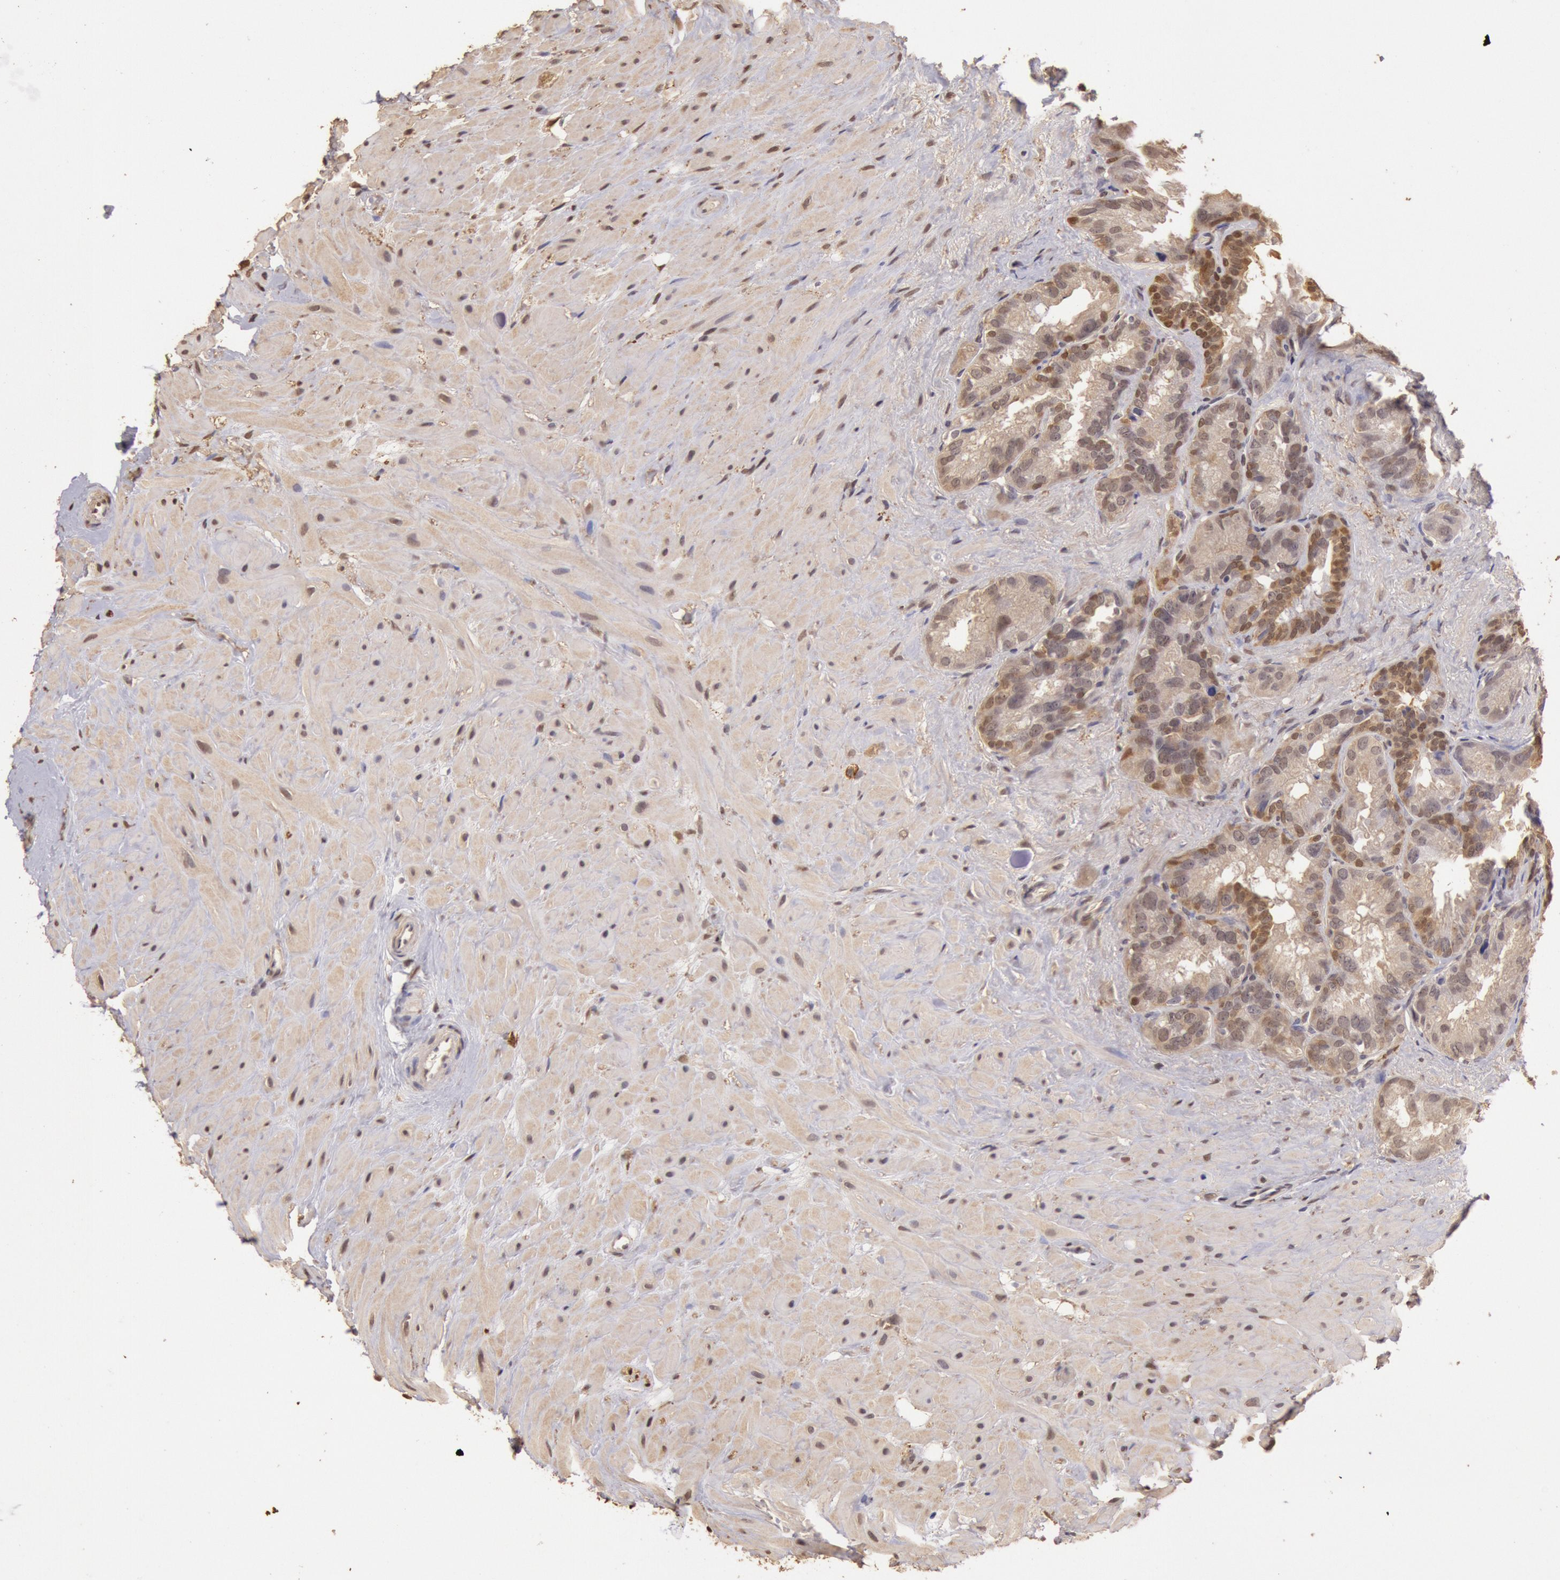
{"staining": {"intensity": "moderate", "quantity": "25%-75%", "location": "cytoplasmic/membranous,nuclear"}, "tissue": "seminal vesicle", "cell_type": "Glandular cells", "image_type": "normal", "snomed": [{"axis": "morphology", "description": "Normal tissue, NOS"}, {"axis": "topography", "description": "Prostate"}, {"axis": "topography", "description": "Seminal veicle"}], "caption": "The micrograph shows immunohistochemical staining of unremarkable seminal vesicle. There is moderate cytoplasmic/membranous,nuclear positivity is appreciated in about 25%-75% of glandular cells.", "gene": "SOD1", "patient": {"sex": "male", "age": 63}}